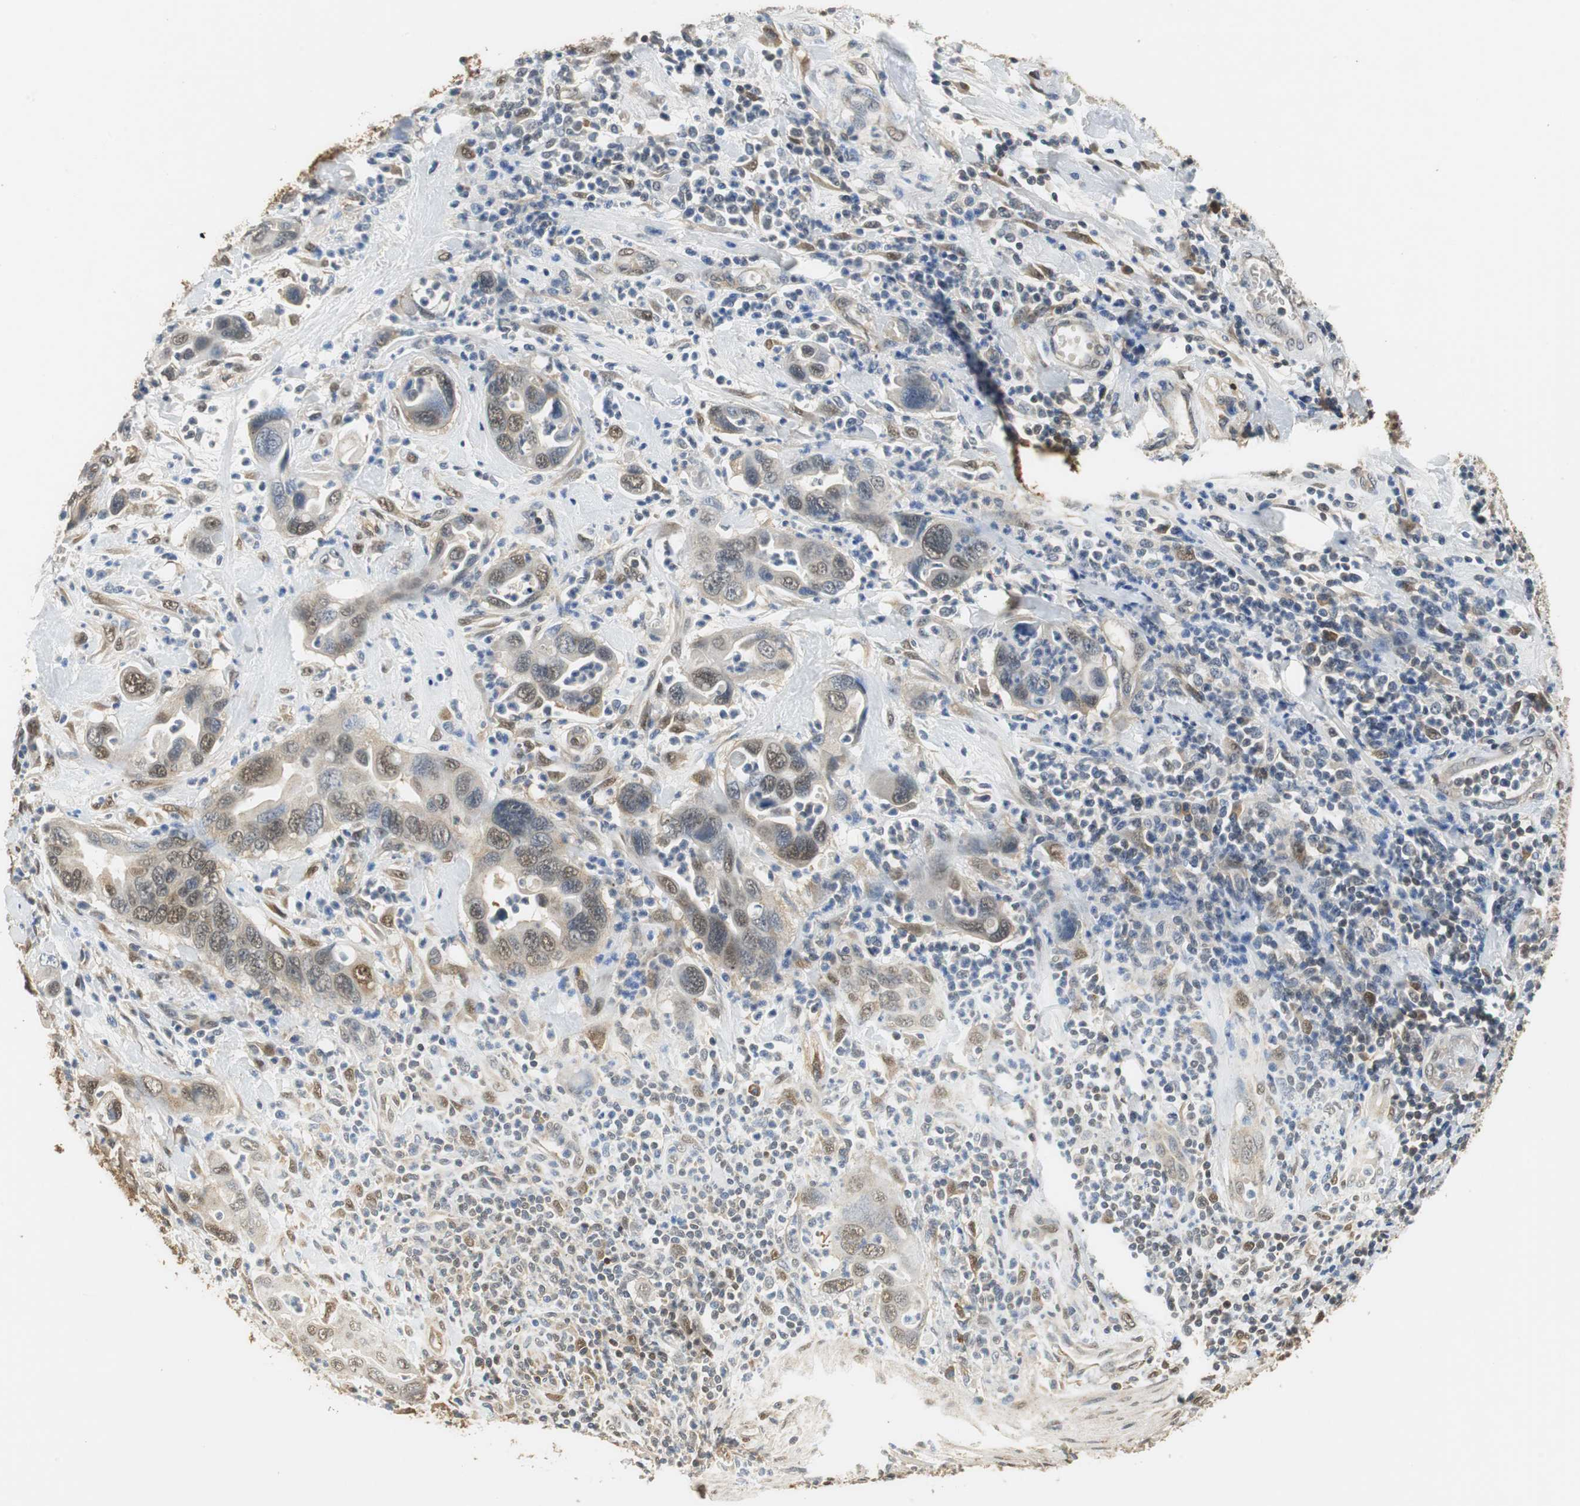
{"staining": {"intensity": "moderate", "quantity": ">75%", "location": "cytoplasmic/membranous"}, "tissue": "pancreatic cancer", "cell_type": "Tumor cells", "image_type": "cancer", "snomed": [{"axis": "morphology", "description": "Adenocarcinoma, NOS"}, {"axis": "topography", "description": "Pancreas"}], "caption": "A medium amount of moderate cytoplasmic/membranous positivity is appreciated in approximately >75% of tumor cells in pancreatic cancer (adenocarcinoma) tissue.", "gene": "UBQLN2", "patient": {"sex": "female", "age": 71}}